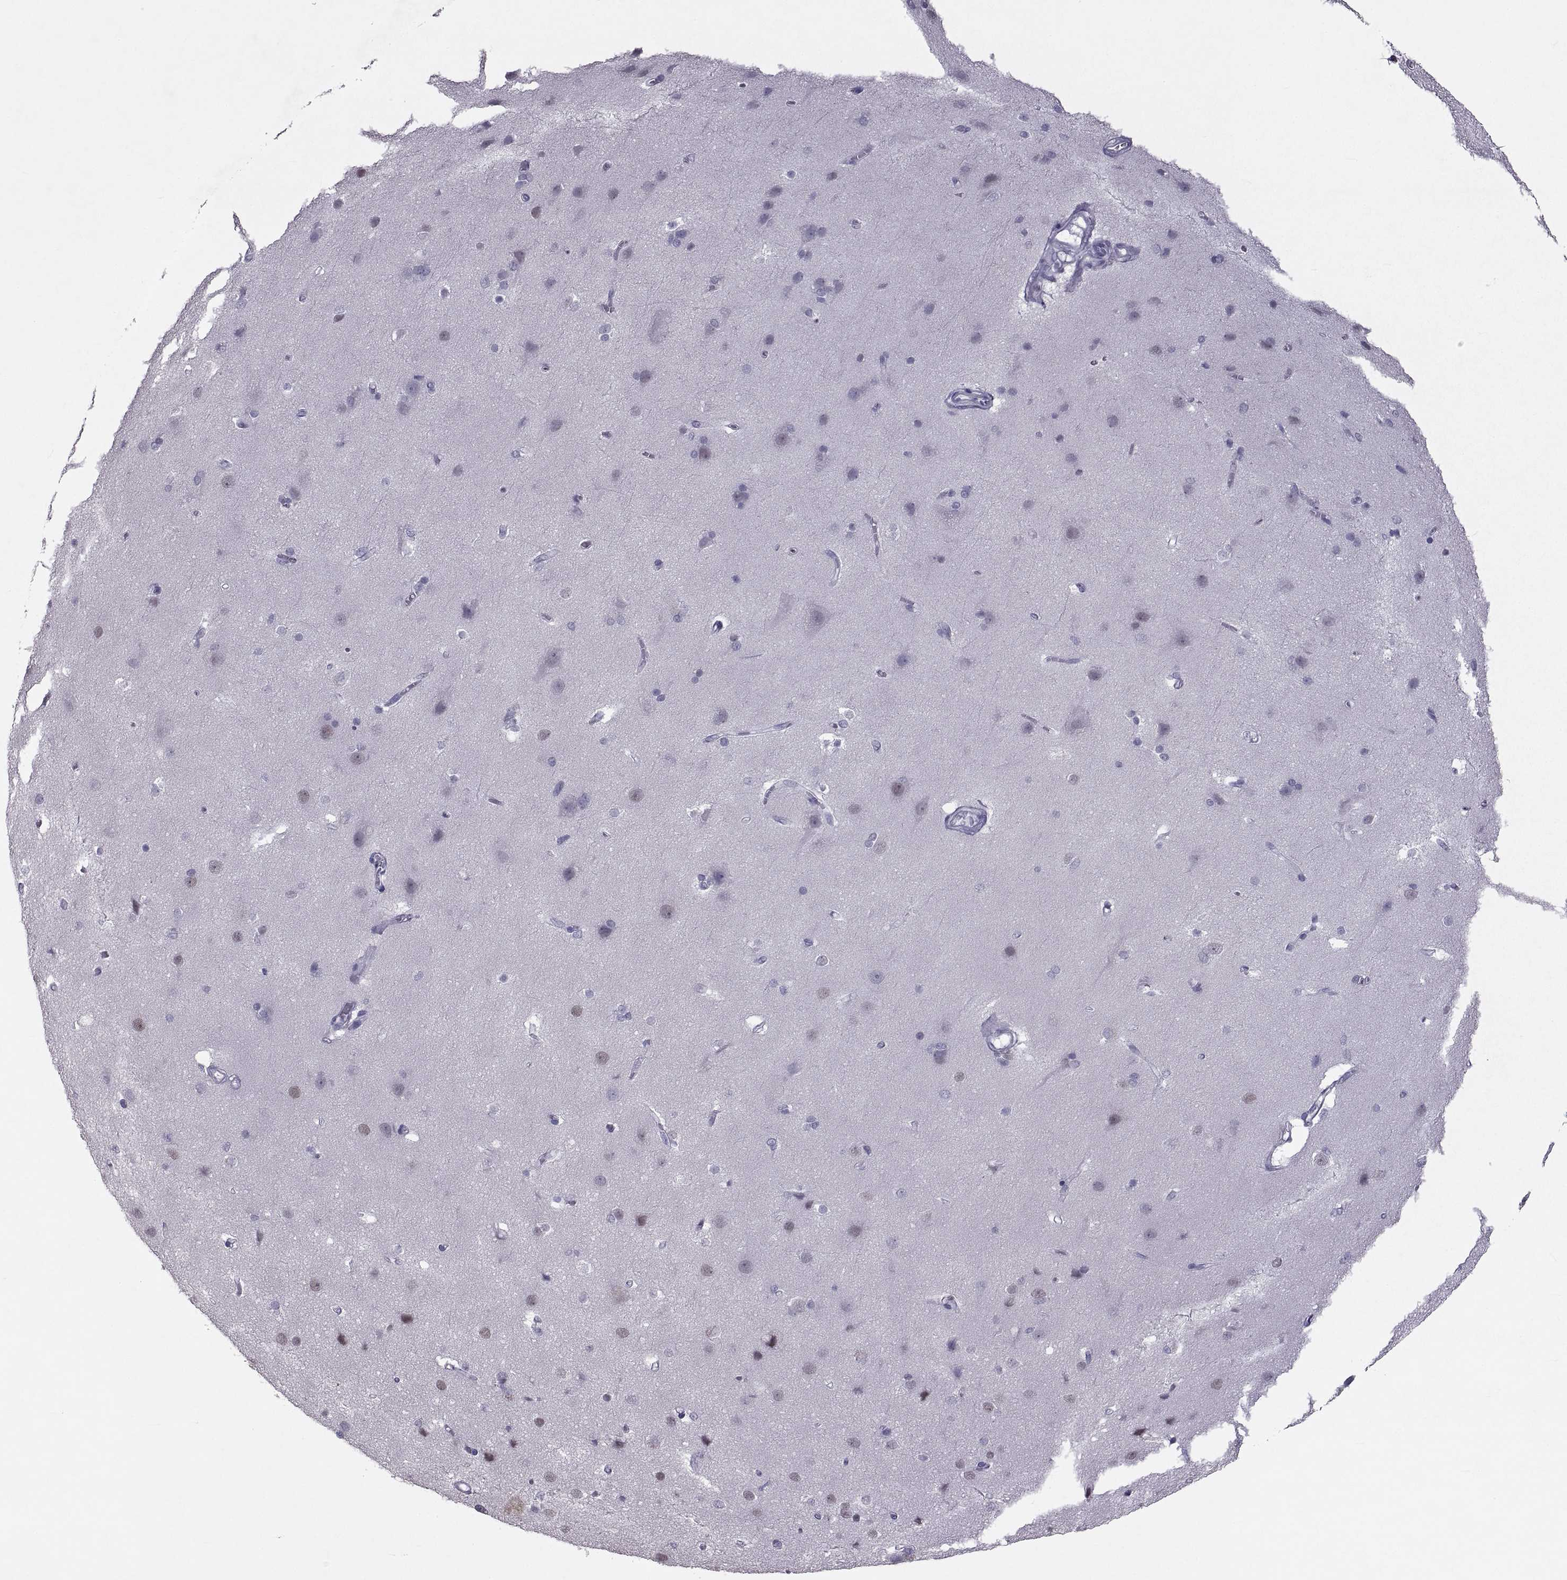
{"staining": {"intensity": "negative", "quantity": "none", "location": "none"}, "tissue": "cerebral cortex", "cell_type": "Endothelial cells", "image_type": "normal", "snomed": [{"axis": "morphology", "description": "Normal tissue, NOS"}, {"axis": "topography", "description": "Cerebral cortex"}], "caption": "Immunohistochemistry of benign human cerebral cortex reveals no expression in endothelial cells.", "gene": "SOX21", "patient": {"sex": "male", "age": 37}}